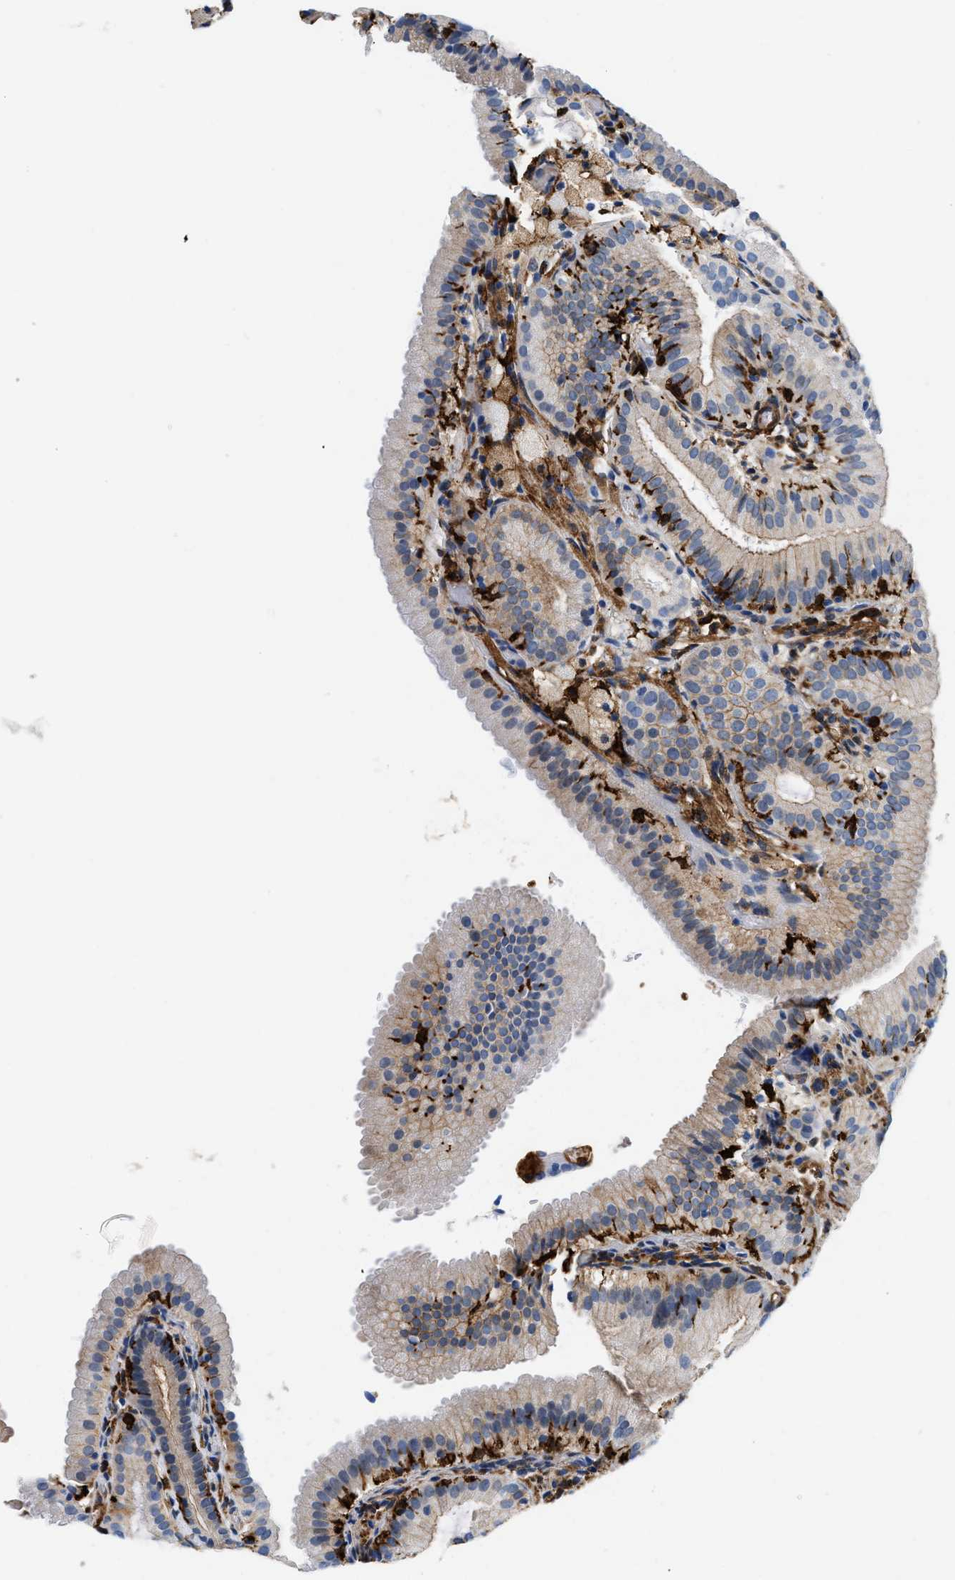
{"staining": {"intensity": "moderate", "quantity": "<25%", "location": "cytoplasmic/membranous"}, "tissue": "gallbladder", "cell_type": "Glandular cells", "image_type": "normal", "snomed": [{"axis": "morphology", "description": "Normal tissue, NOS"}, {"axis": "topography", "description": "Gallbladder"}], "caption": "Benign gallbladder was stained to show a protein in brown. There is low levels of moderate cytoplasmic/membranous expression in about <25% of glandular cells. Using DAB (3,3'-diaminobenzidine) (brown) and hematoxylin (blue) stains, captured at high magnification using brightfield microscopy.", "gene": "GSN", "patient": {"sex": "male", "age": 54}}